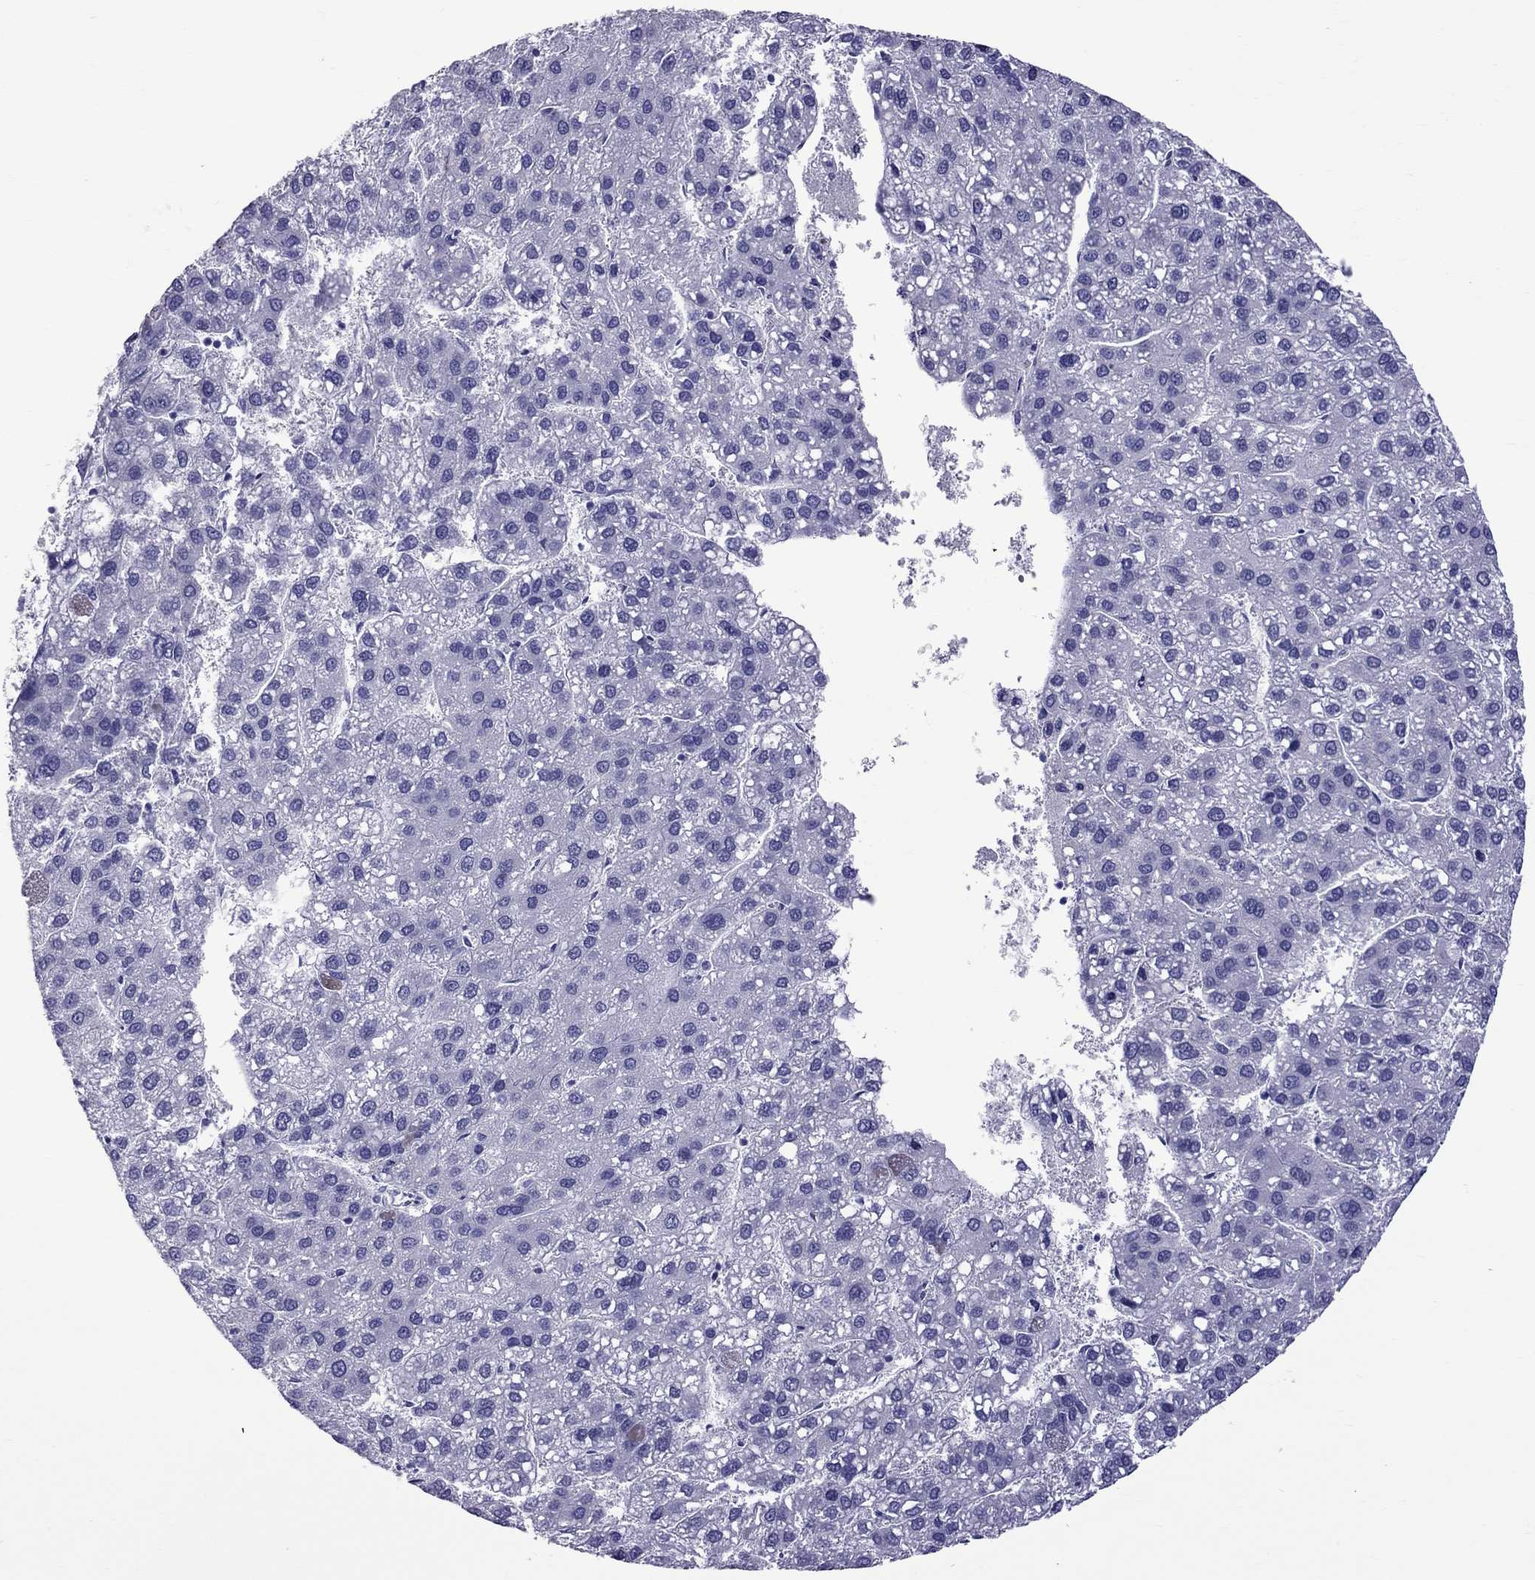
{"staining": {"intensity": "negative", "quantity": "none", "location": "none"}, "tissue": "liver cancer", "cell_type": "Tumor cells", "image_type": "cancer", "snomed": [{"axis": "morphology", "description": "Carcinoma, Hepatocellular, NOS"}, {"axis": "topography", "description": "Liver"}], "caption": "IHC image of neoplastic tissue: liver cancer stained with DAB exhibits no significant protein staining in tumor cells.", "gene": "SCART1", "patient": {"sex": "female", "age": 82}}